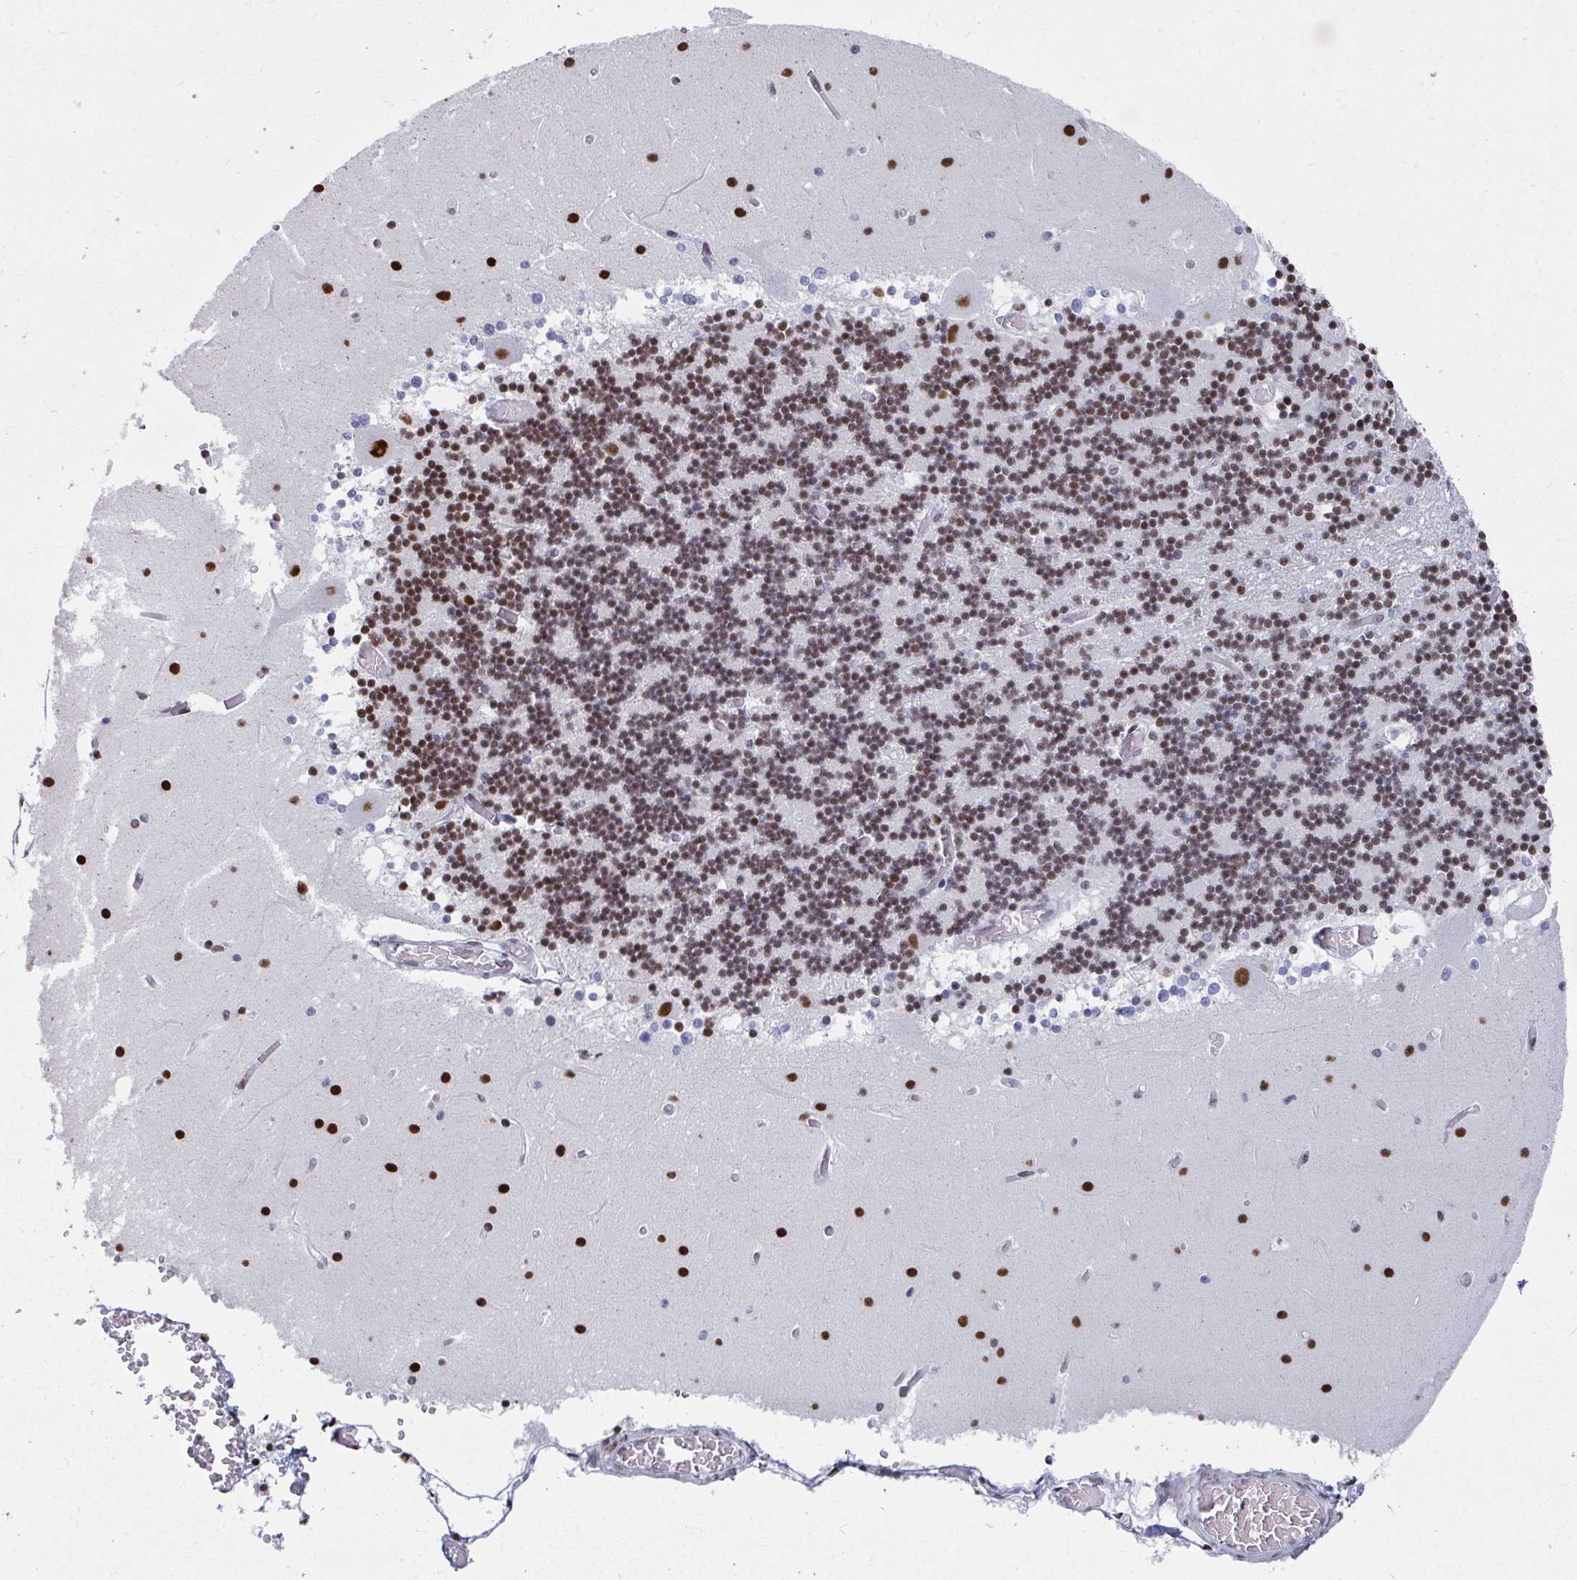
{"staining": {"intensity": "moderate", "quantity": ">75%", "location": "nuclear"}, "tissue": "cerebellum", "cell_type": "Cells in granular layer", "image_type": "normal", "snomed": [{"axis": "morphology", "description": "Normal tissue, NOS"}, {"axis": "topography", "description": "Cerebellum"}], "caption": "Protein staining of benign cerebellum displays moderate nuclear positivity in approximately >75% of cells in granular layer. Nuclei are stained in blue.", "gene": "SIRT7", "patient": {"sex": "female", "age": 28}}